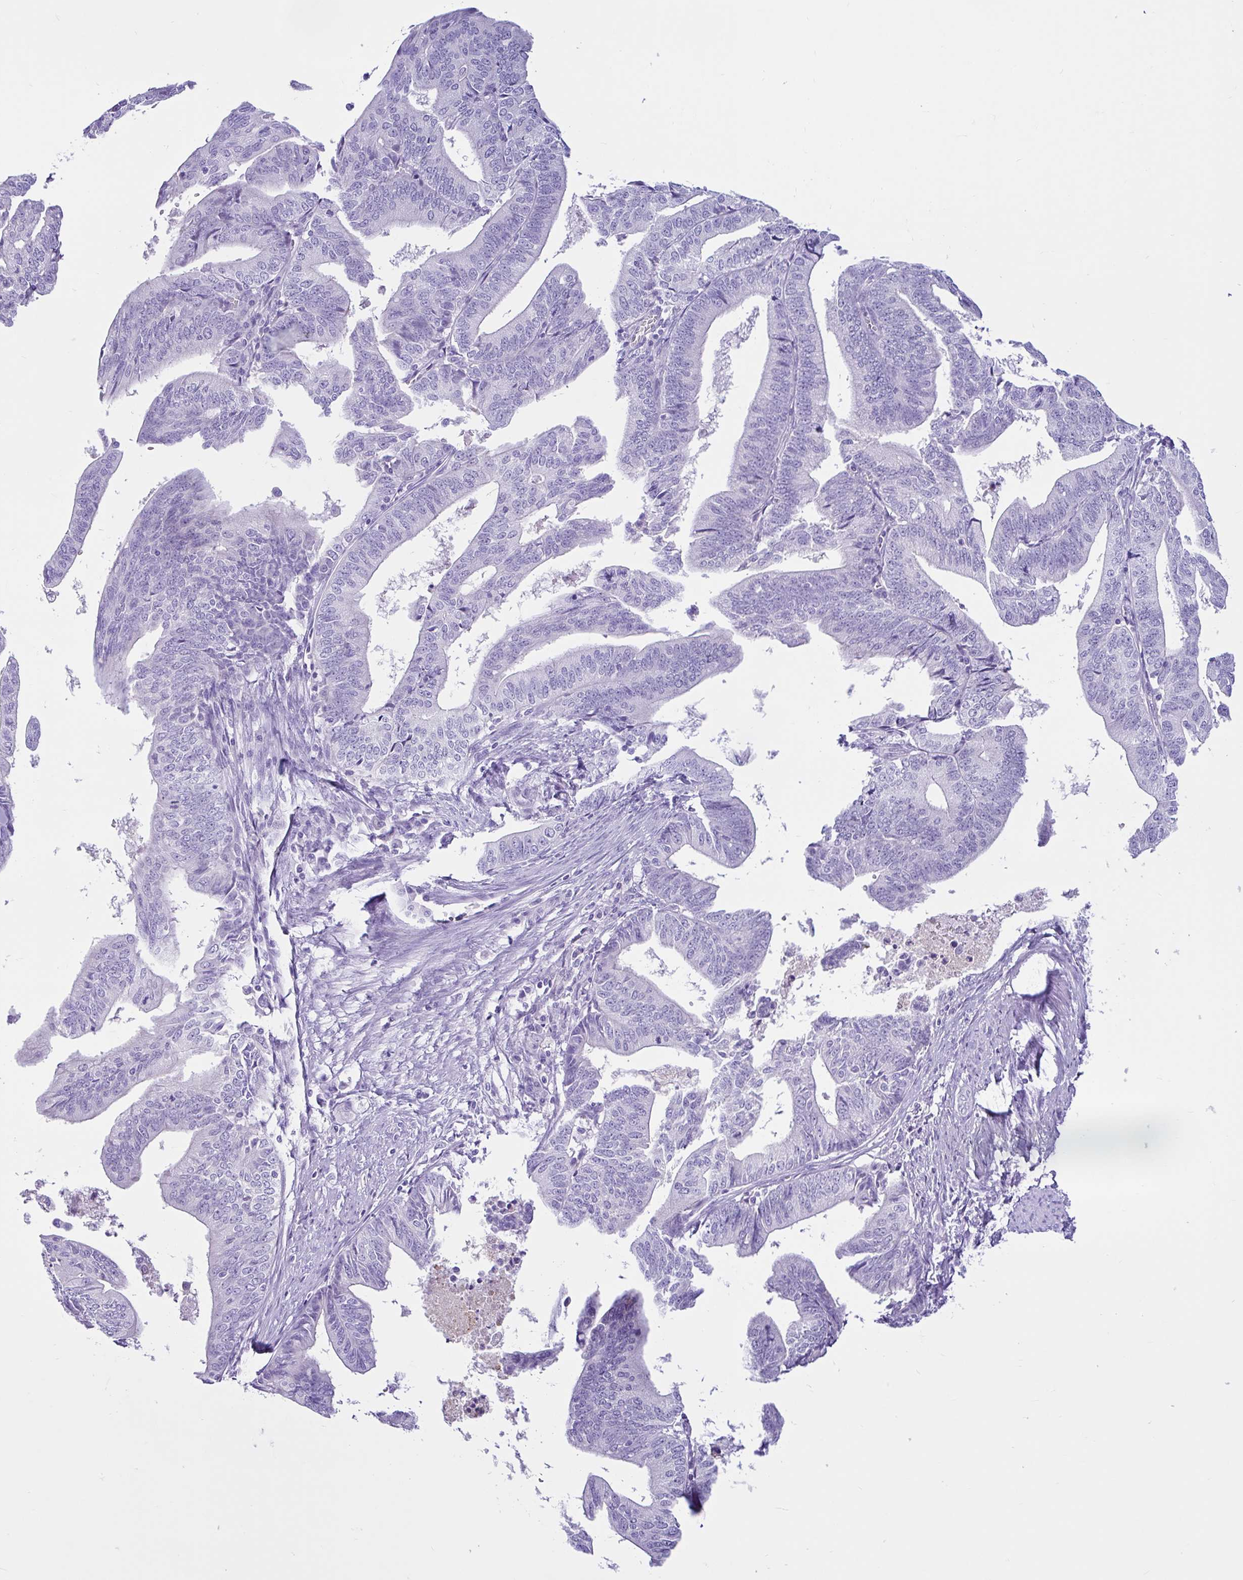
{"staining": {"intensity": "negative", "quantity": "none", "location": "none"}, "tissue": "endometrial cancer", "cell_type": "Tumor cells", "image_type": "cancer", "snomed": [{"axis": "morphology", "description": "Adenocarcinoma, NOS"}, {"axis": "topography", "description": "Endometrium"}], "caption": "This micrograph is of adenocarcinoma (endometrial) stained with immunohistochemistry (IHC) to label a protein in brown with the nuclei are counter-stained blue. There is no expression in tumor cells. Brightfield microscopy of immunohistochemistry stained with DAB (brown) and hematoxylin (blue), captured at high magnification.", "gene": "CYP19A1", "patient": {"sex": "female", "age": 65}}